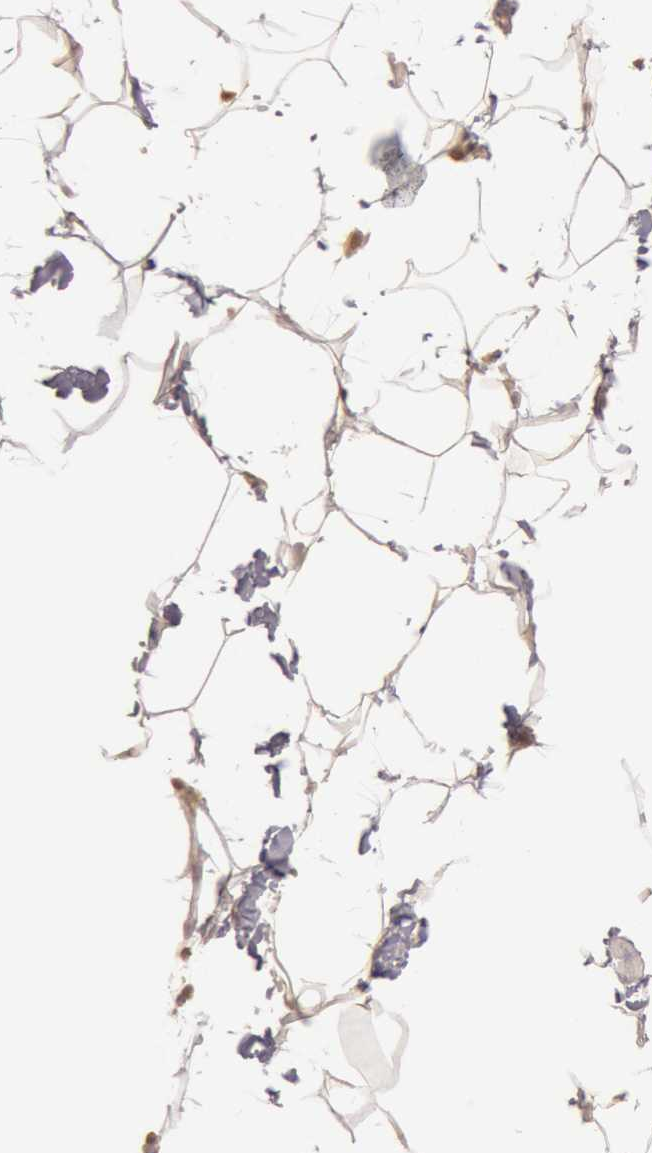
{"staining": {"intensity": "weak", "quantity": "<25%", "location": "cytoplasmic/membranous"}, "tissue": "adipose tissue", "cell_type": "Adipocytes", "image_type": "normal", "snomed": [{"axis": "morphology", "description": "Normal tissue, NOS"}, {"axis": "topography", "description": "Vascular tissue"}], "caption": "The IHC histopathology image has no significant expression in adipocytes of adipose tissue. (Stains: DAB (3,3'-diaminobenzidine) IHC with hematoxylin counter stain, Microscopy: brightfield microscopy at high magnification).", "gene": "OASL", "patient": {"sex": "male", "age": 41}}